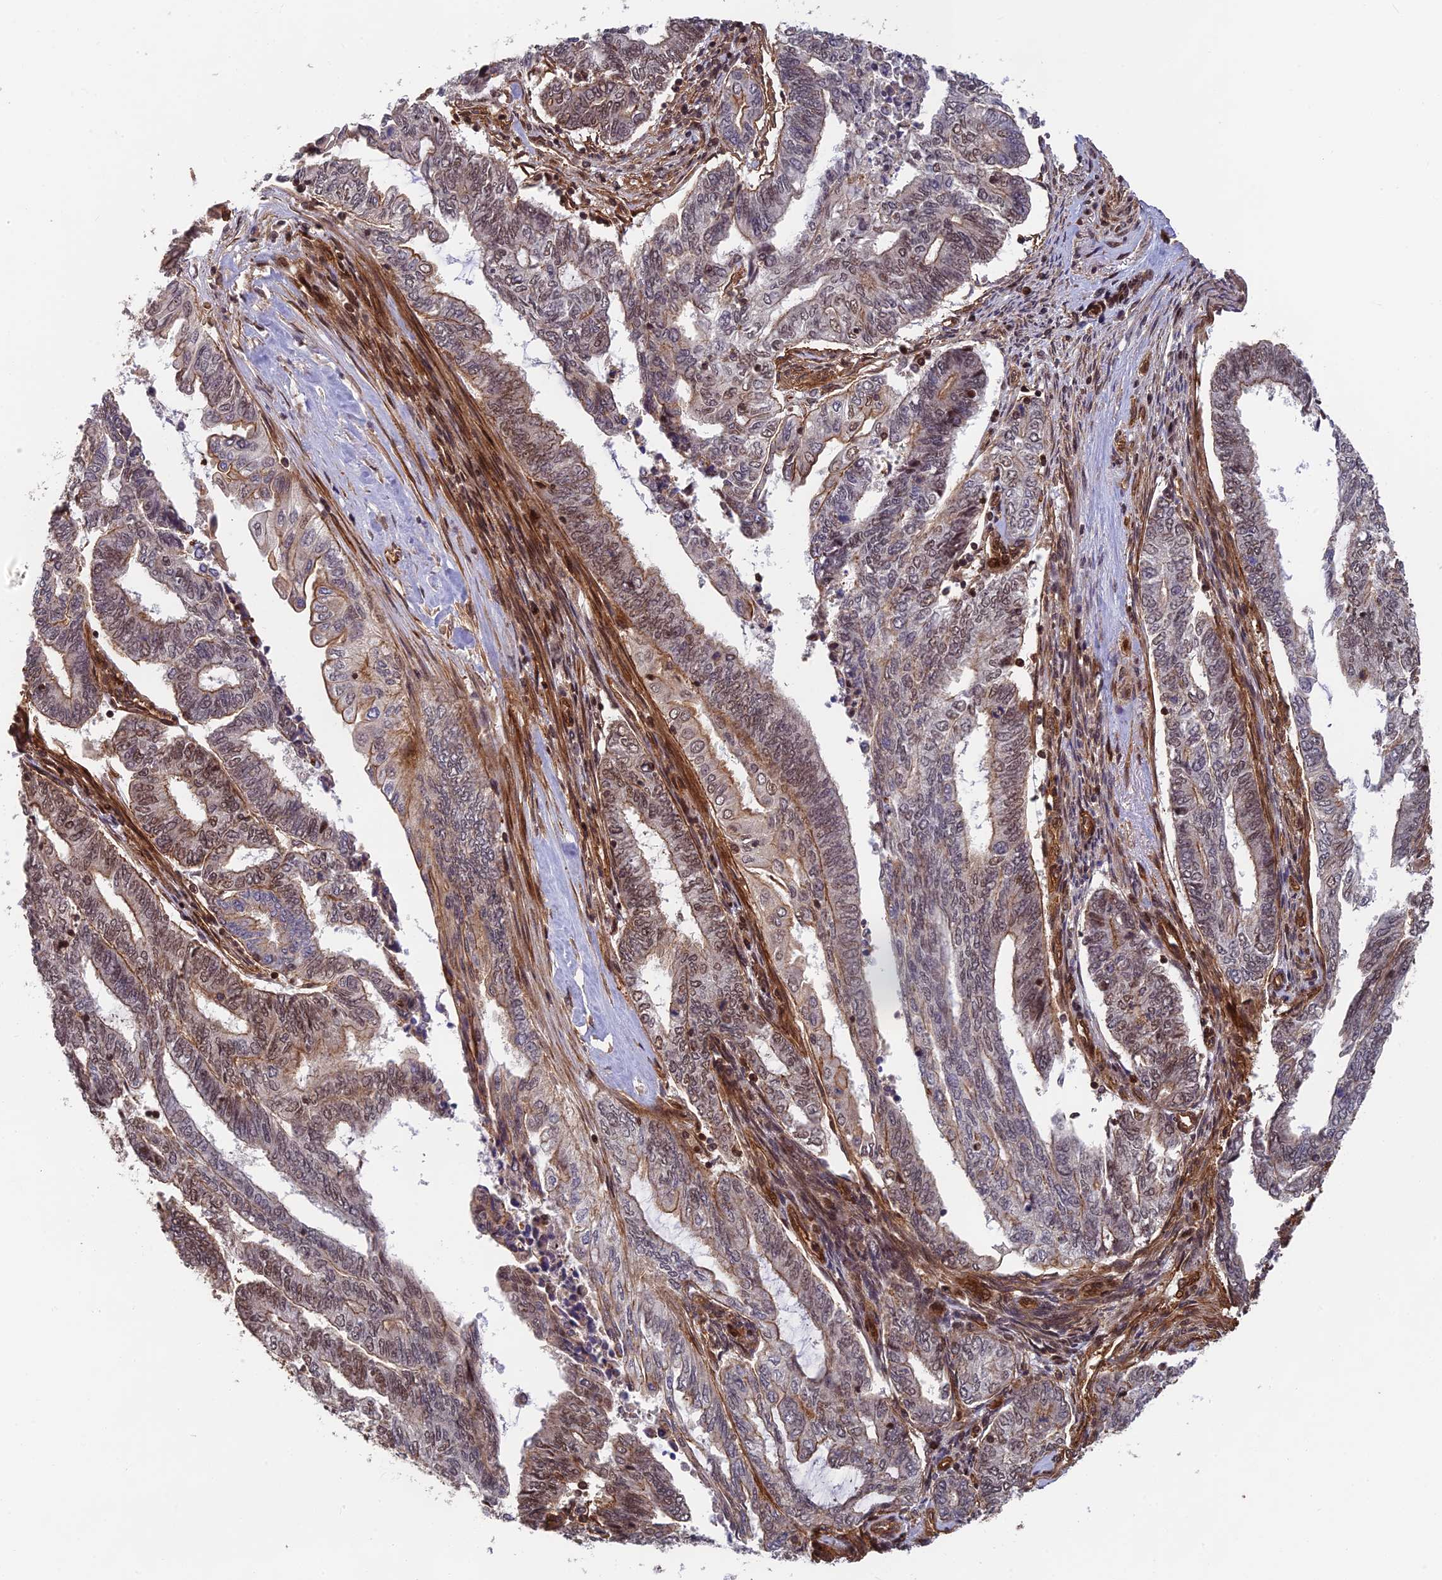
{"staining": {"intensity": "moderate", "quantity": "25%-75%", "location": "cytoplasmic/membranous,nuclear"}, "tissue": "endometrial cancer", "cell_type": "Tumor cells", "image_type": "cancer", "snomed": [{"axis": "morphology", "description": "Adenocarcinoma, NOS"}, {"axis": "topography", "description": "Uterus"}, {"axis": "topography", "description": "Endometrium"}], "caption": "The immunohistochemical stain shows moderate cytoplasmic/membranous and nuclear expression in tumor cells of endometrial cancer tissue.", "gene": "OSBPL1A", "patient": {"sex": "female", "age": 70}}